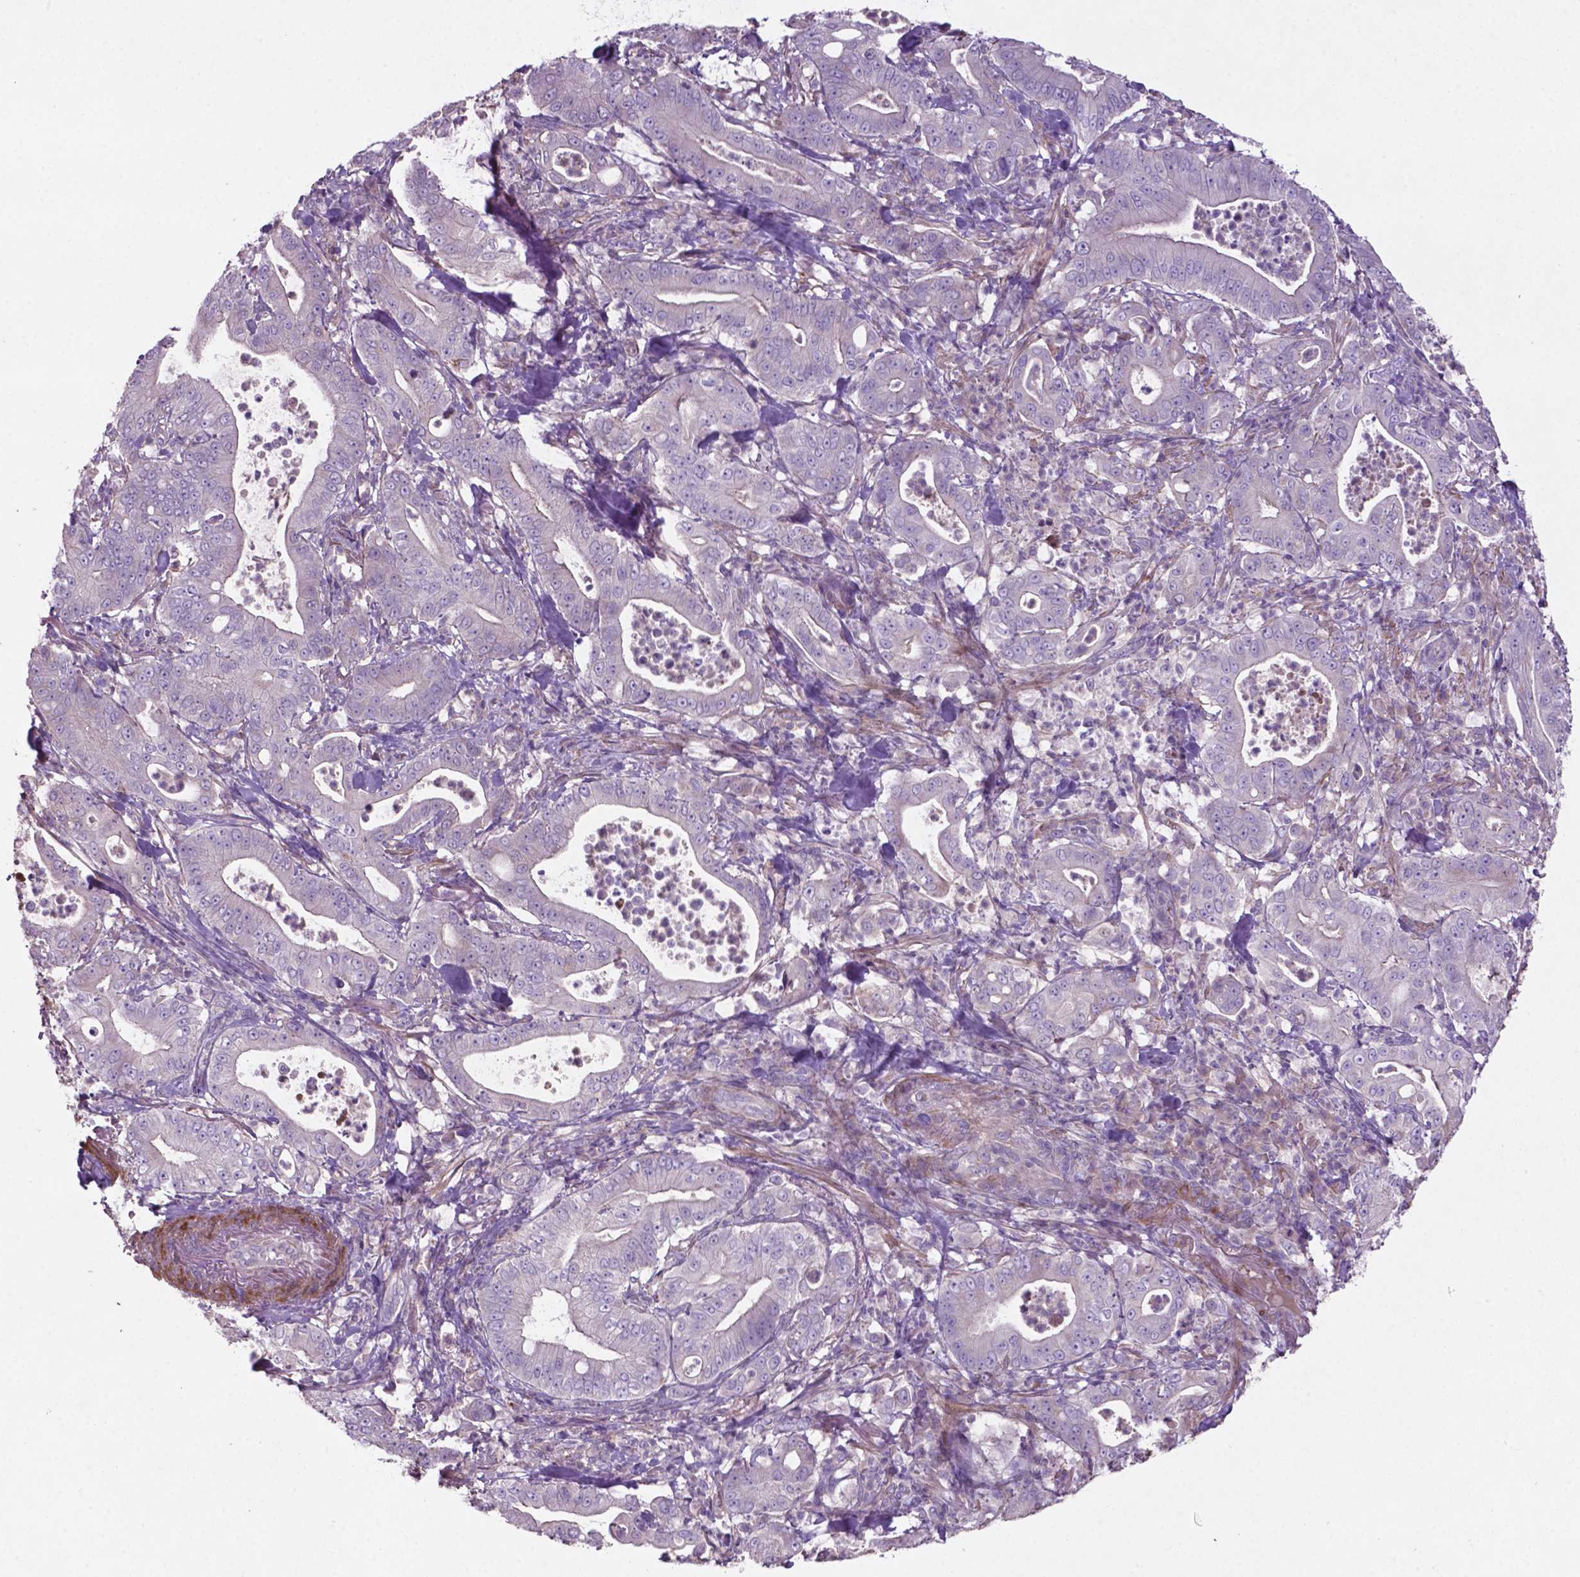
{"staining": {"intensity": "negative", "quantity": "none", "location": "none"}, "tissue": "pancreatic cancer", "cell_type": "Tumor cells", "image_type": "cancer", "snomed": [{"axis": "morphology", "description": "Adenocarcinoma, NOS"}, {"axis": "topography", "description": "Pancreas"}], "caption": "High magnification brightfield microscopy of pancreatic cancer (adenocarcinoma) stained with DAB (3,3'-diaminobenzidine) (brown) and counterstained with hematoxylin (blue): tumor cells show no significant positivity.", "gene": "BMP4", "patient": {"sex": "male", "age": 71}}